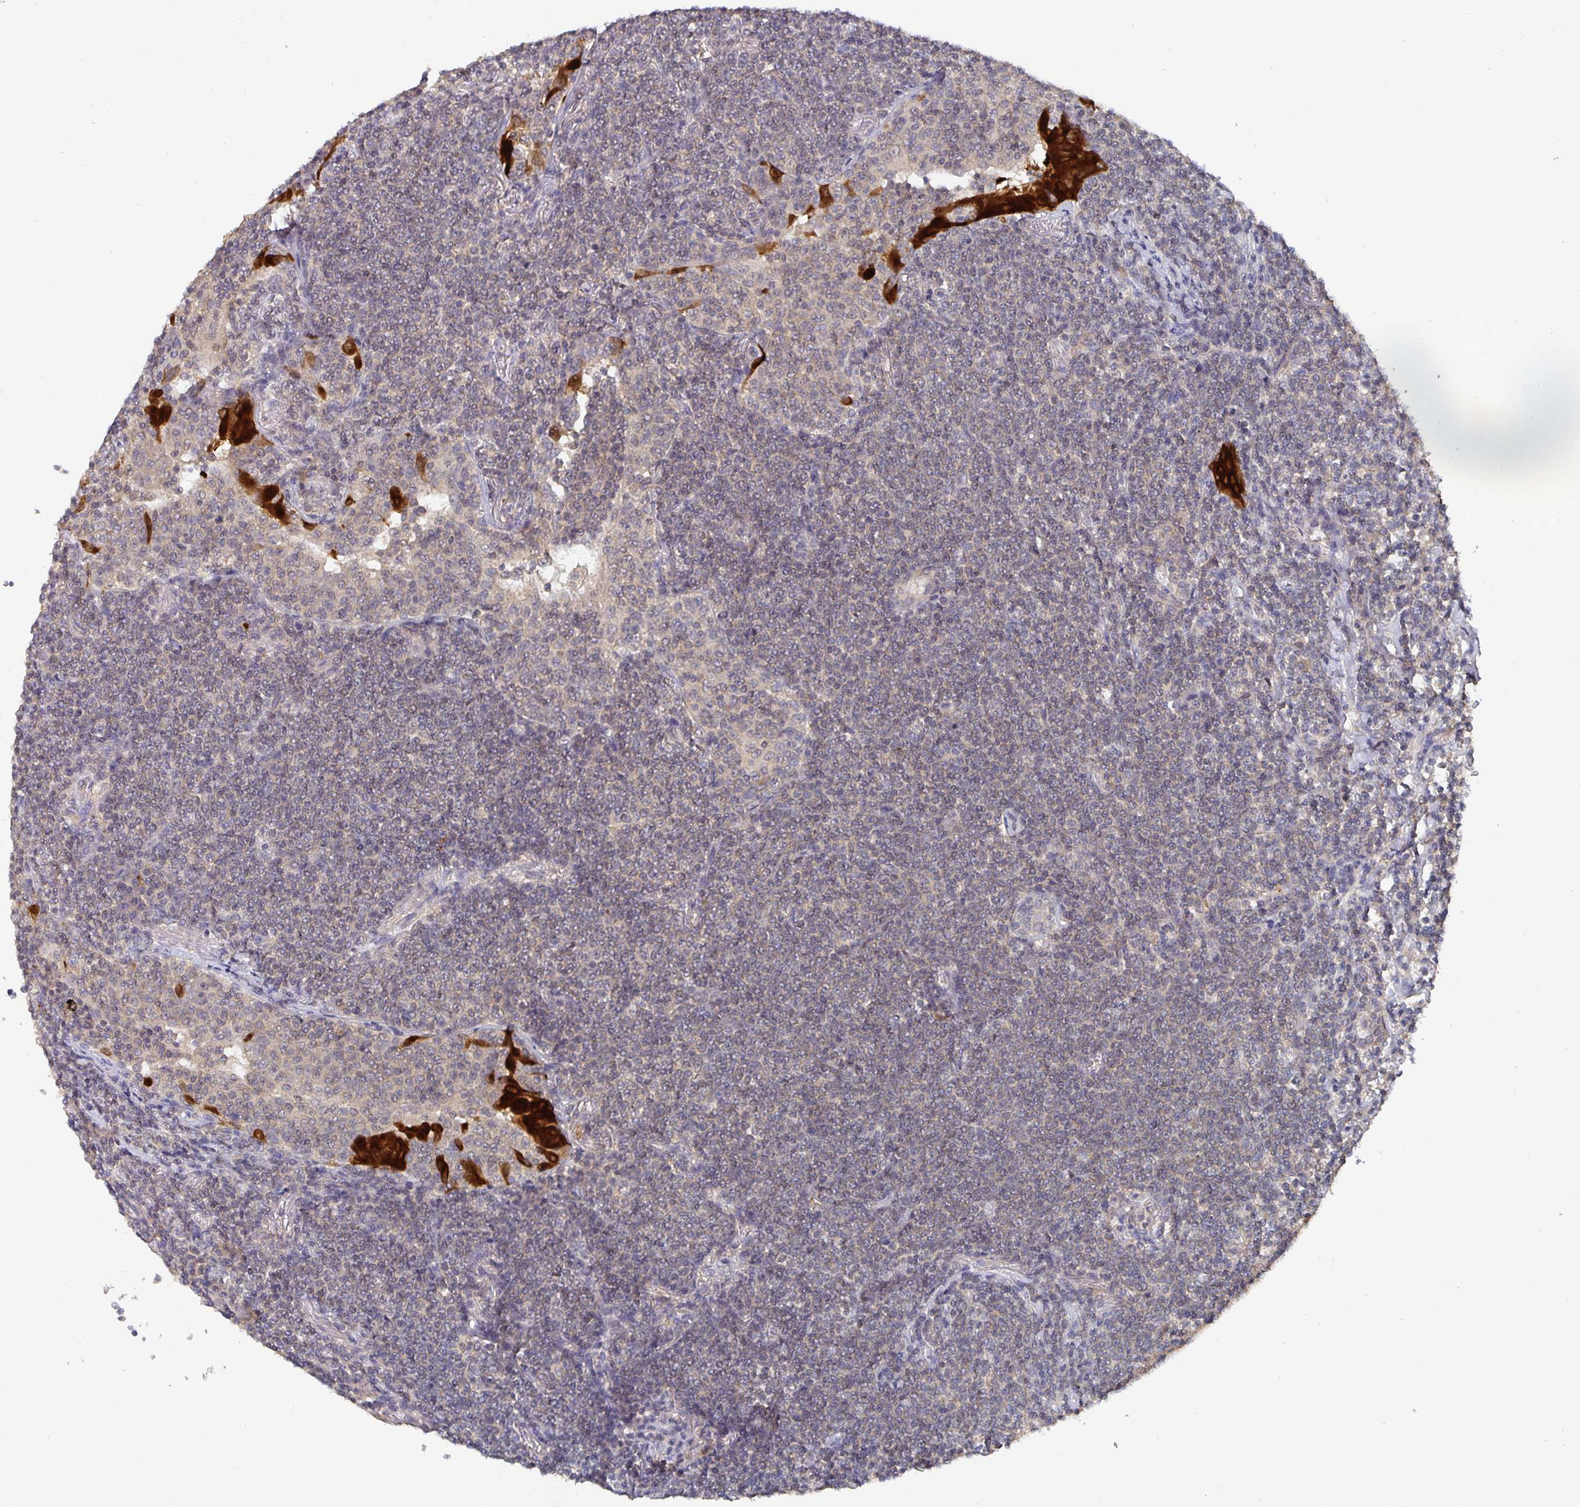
{"staining": {"intensity": "negative", "quantity": "none", "location": "none"}, "tissue": "lymphoma", "cell_type": "Tumor cells", "image_type": "cancer", "snomed": [{"axis": "morphology", "description": "Malignant lymphoma, non-Hodgkin's type, Low grade"}, {"axis": "topography", "description": "Lung"}], "caption": "Human low-grade malignant lymphoma, non-Hodgkin's type stained for a protein using IHC demonstrates no positivity in tumor cells.", "gene": "HEPN1", "patient": {"sex": "female", "age": 71}}